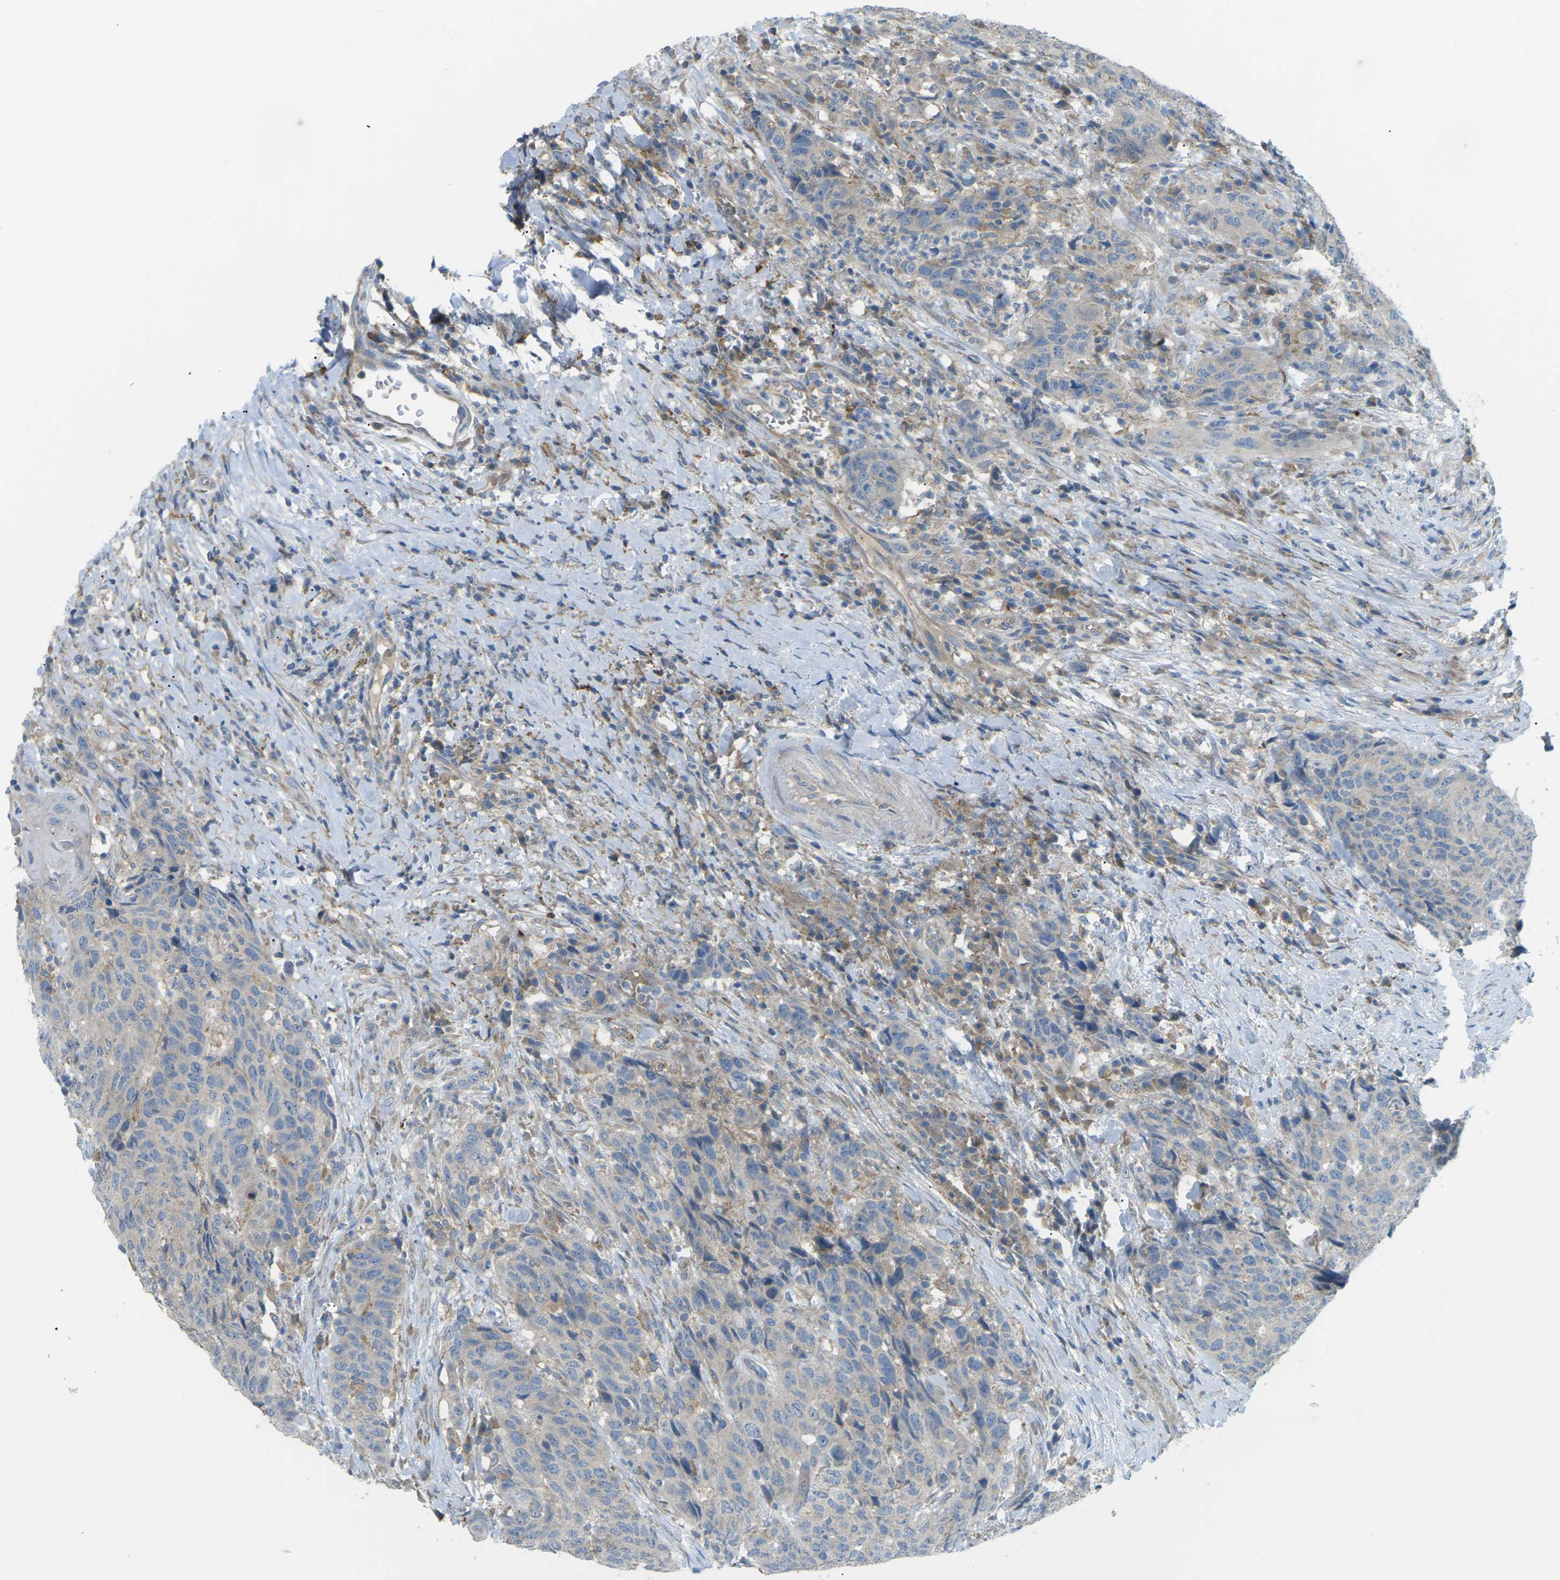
{"staining": {"intensity": "negative", "quantity": "none", "location": "none"}, "tissue": "head and neck cancer", "cell_type": "Tumor cells", "image_type": "cancer", "snomed": [{"axis": "morphology", "description": "Squamous cell carcinoma, NOS"}, {"axis": "topography", "description": "Head-Neck"}], "caption": "This photomicrograph is of head and neck cancer (squamous cell carcinoma) stained with immunohistochemistry (IHC) to label a protein in brown with the nuclei are counter-stained blue. There is no positivity in tumor cells.", "gene": "MYLK4", "patient": {"sex": "male", "age": 66}}